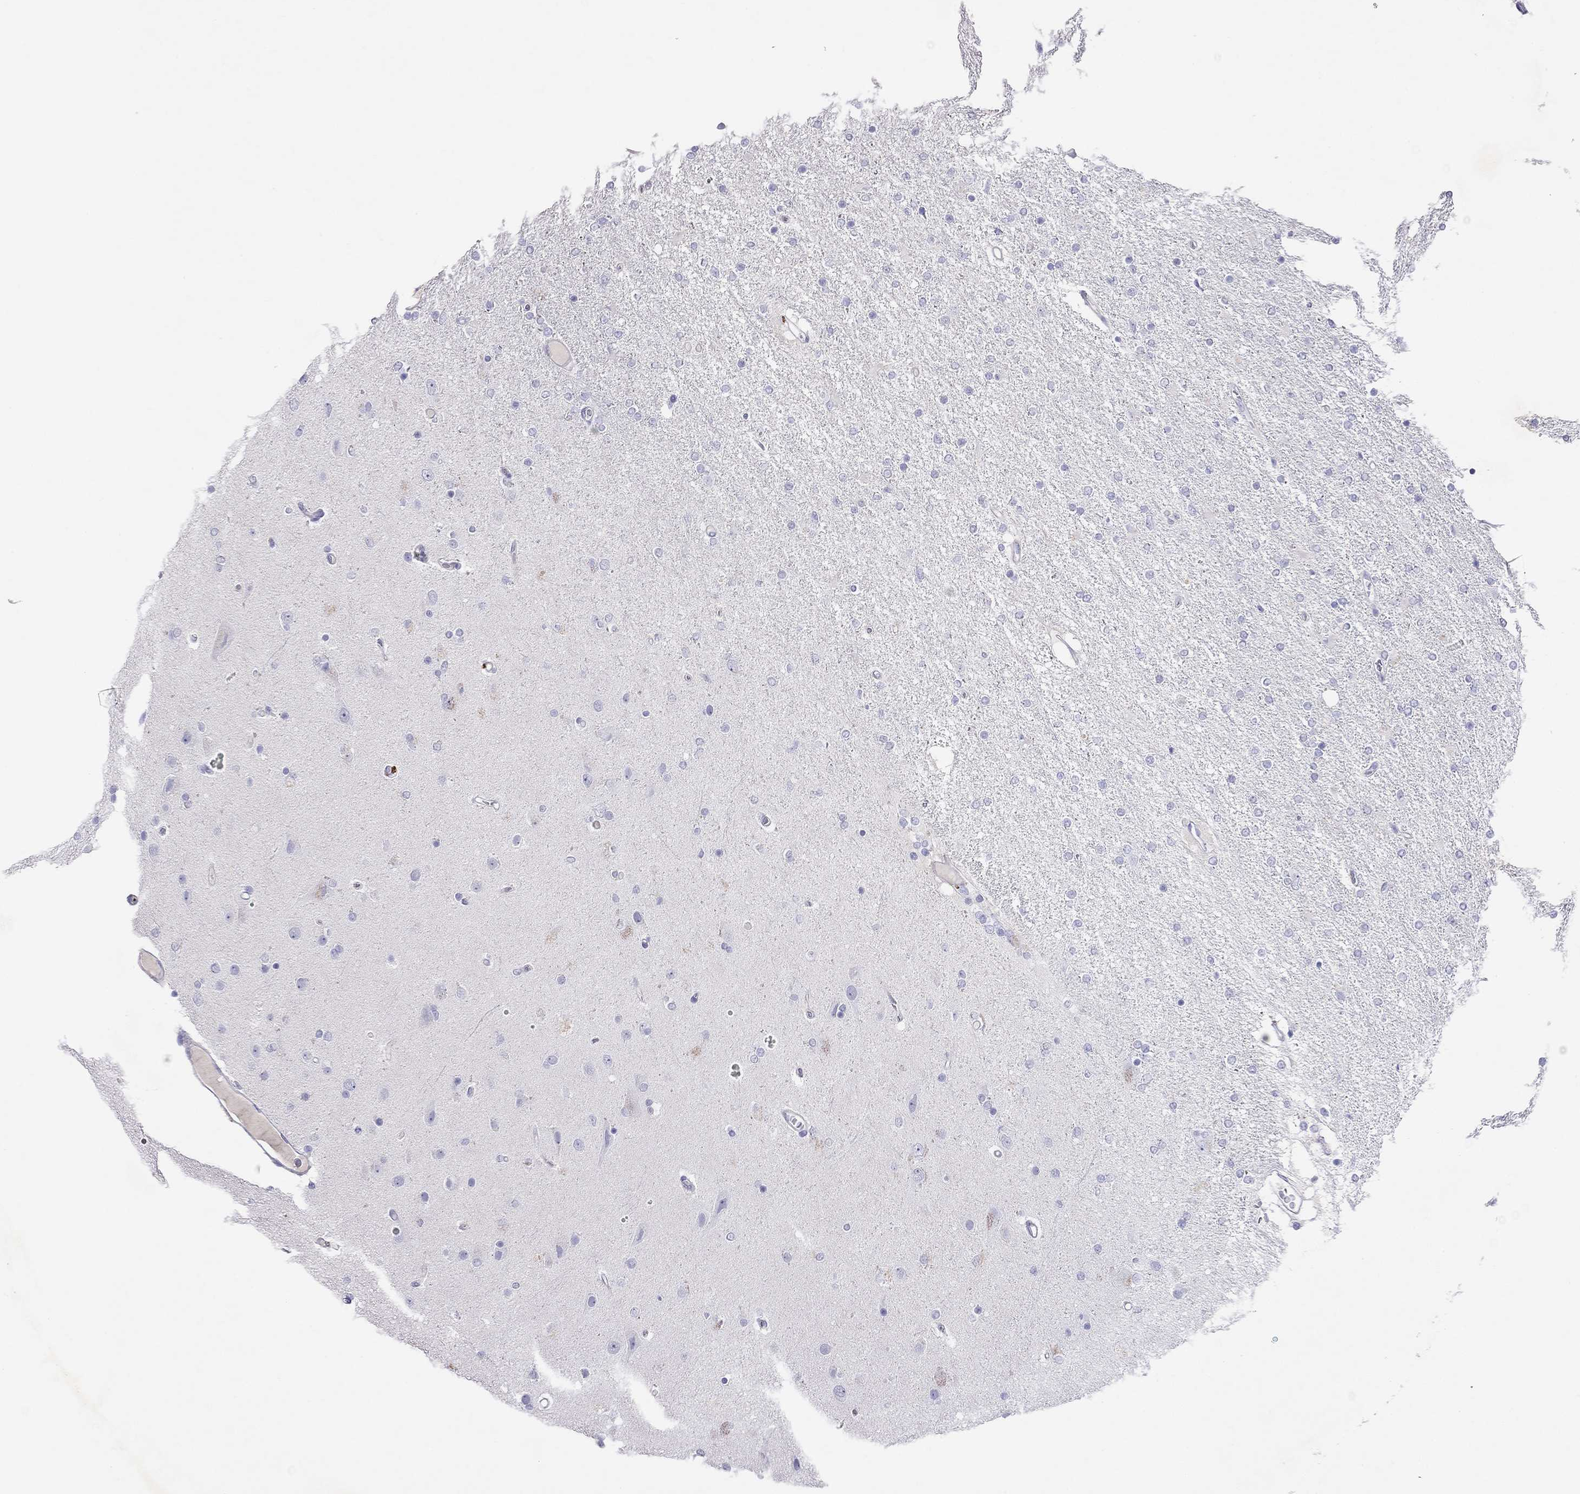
{"staining": {"intensity": "negative", "quantity": "none", "location": "none"}, "tissue": "glioma", "cell_type": "Tumor cells", "image_type": "cancer", "snomed": [{"axis": "morphology", "description": "Glioma, malignant, High grade"}, {"axis": "topography", "description": "Cerebral cortex"}], "caption": "An immunohistochemistry image of high-grade glioma (malignant) is shown. There is no staining in tumor cells of high-grade glioma (malignant). Nuclei are stained in blue.", "gene": "CAPNS2", "patient": {"sex": "male", "age": 70}}